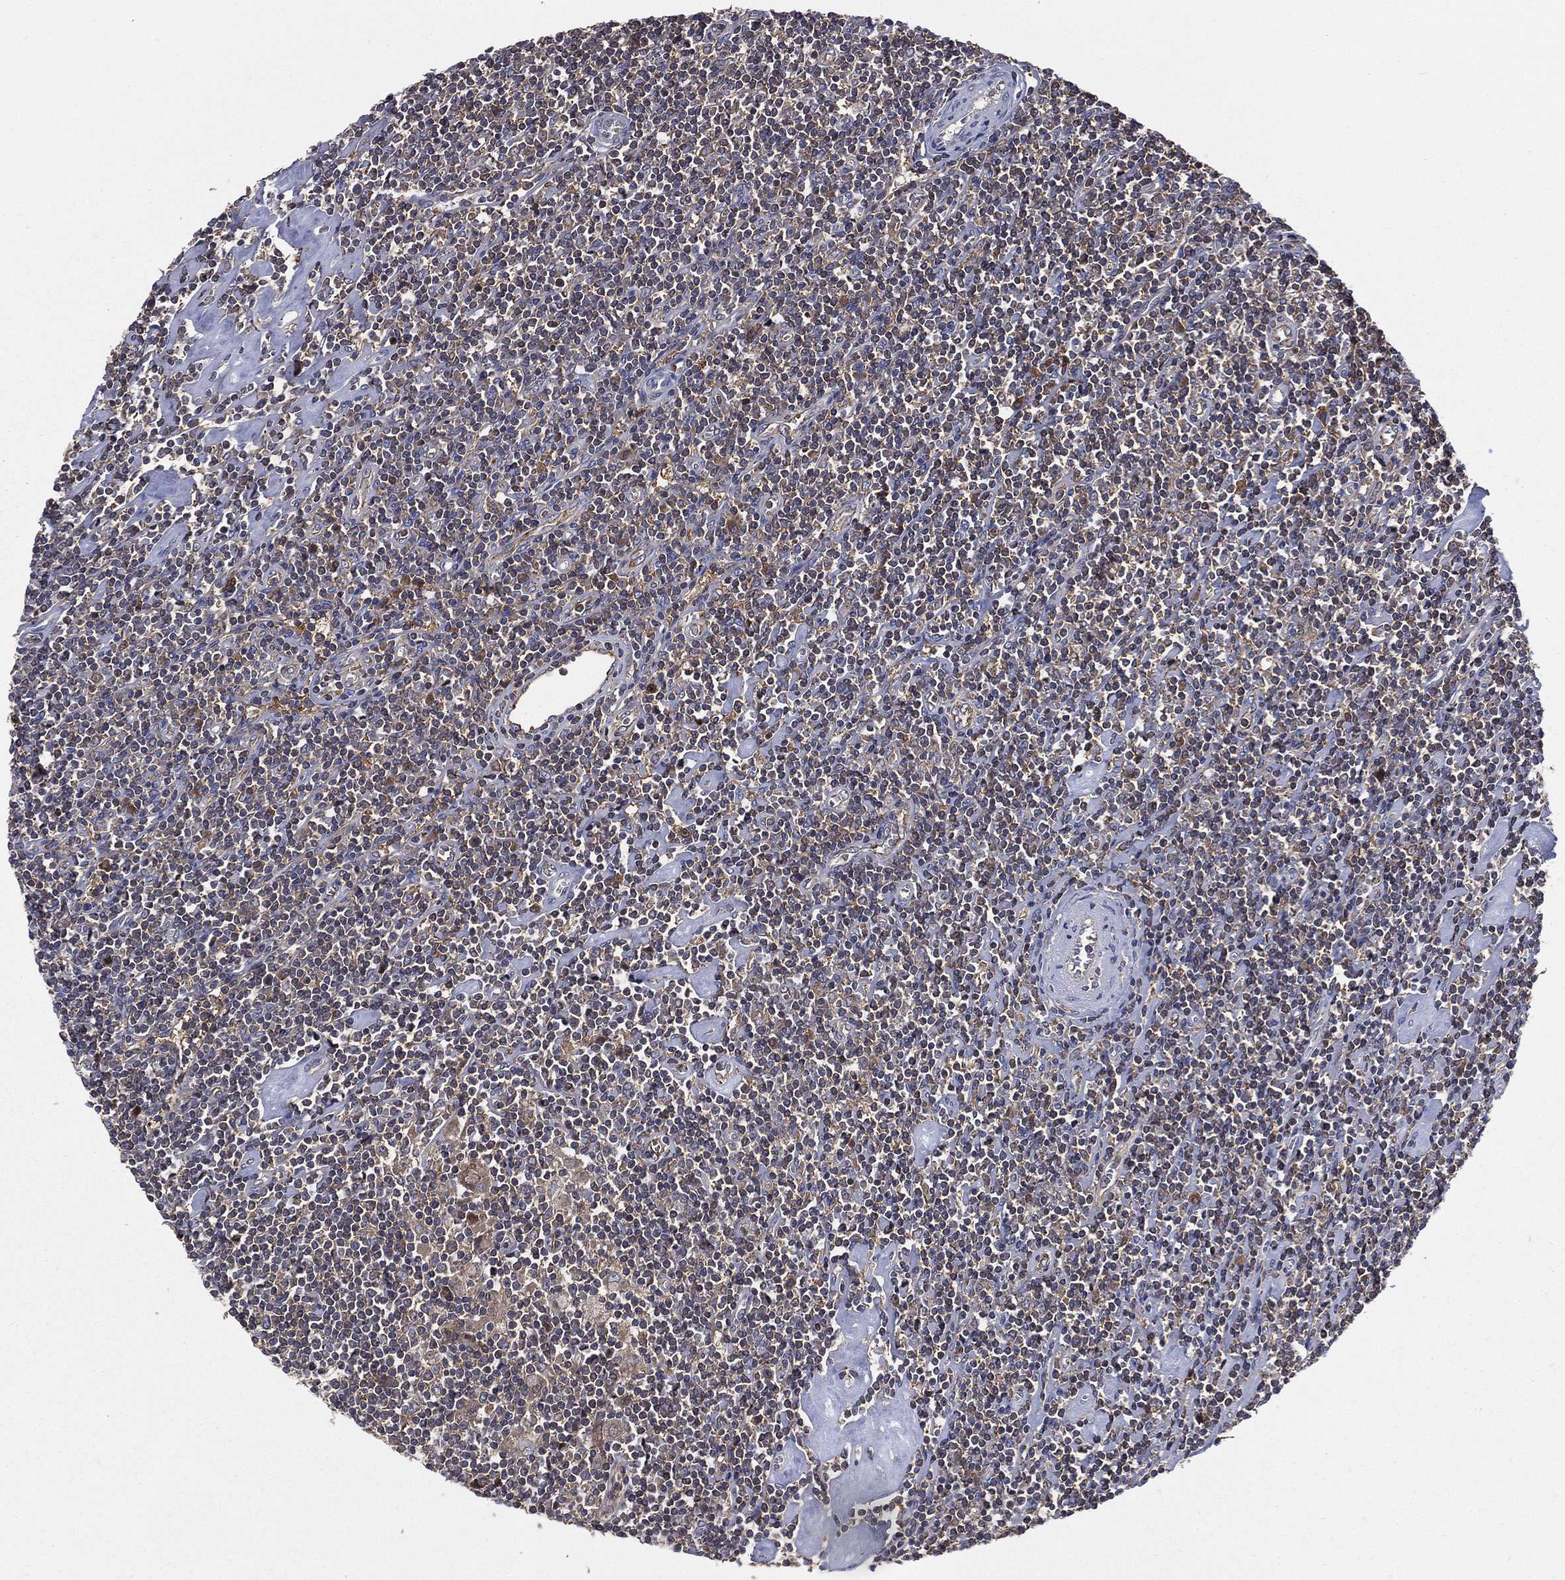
{"staining": {"intensity": "weak", "quantity": "<25%", "location": "cytoplasmic/membranous"}, "tissue": "lymphoma", "cell_type": "Tumor cells", "image_type": "cancer", "snomed": [{"axis": "morphology", "description": "Hodgkin's disease, NOS"}, {"axis": "topography", "description": "Lymph node"}], "caption": "The micrograph shows no significant expression in tumor cells of Hodgkin's disease.", "gene": "SMPD3", "patient": {"sex": "male", "age": 40}}